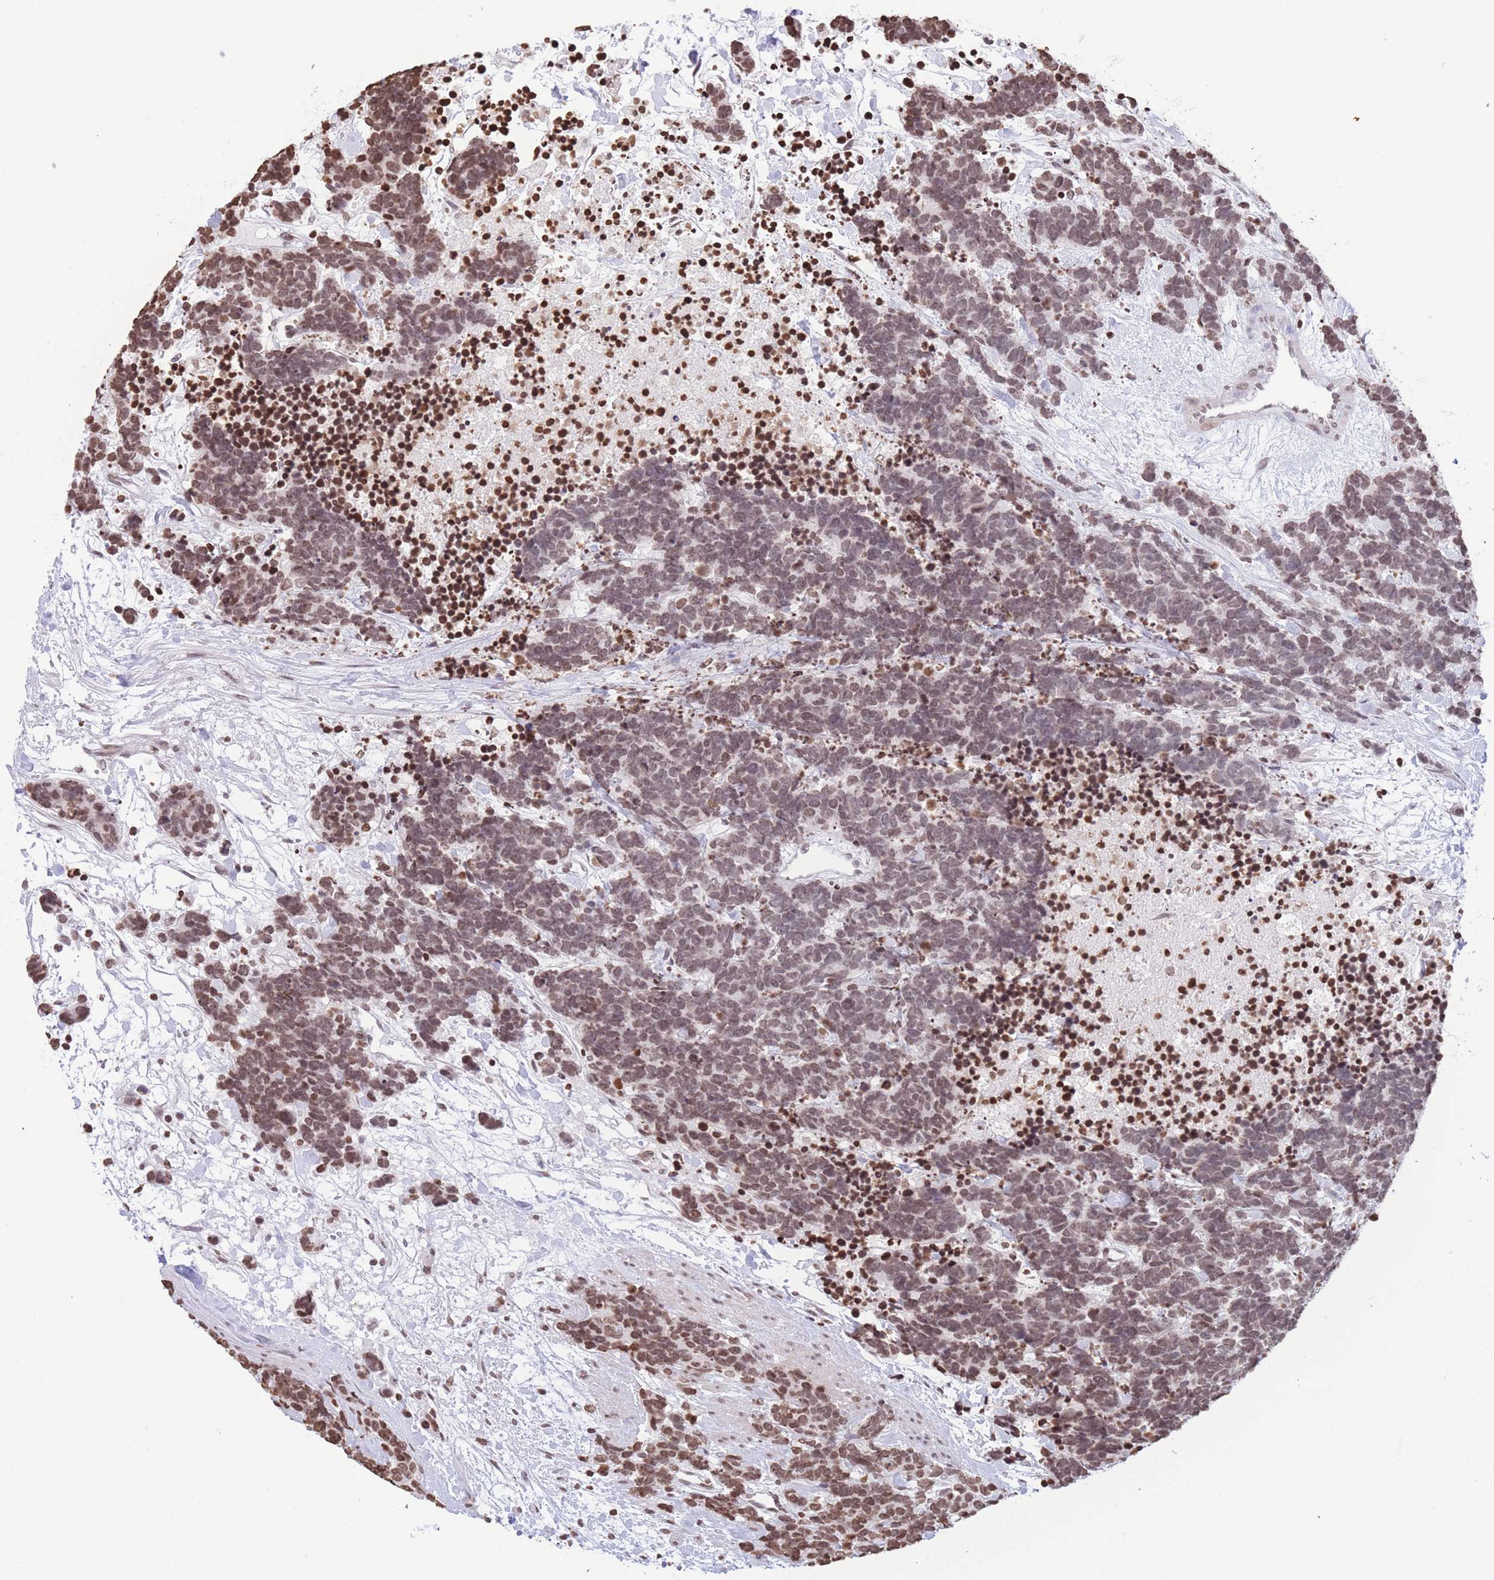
{"staining": {"intensity": "moderate", "quantity": ">75%", "location": "nuclear"}, "tissue": "carcinoid", "cell_type": "Tumor cells", "image_type": "cancer", "snomed": [{"axis": "morphology", "description": "Carcinoma, NOS"}, {"axis": "morphology", "description": "Carcinoid, malignant, NOS"}, {"axis": "topography", "description": "Prostate"}], "caption": "Approximately >75% of tumor cells in carcinoid (malignant) show moderate nuclear protein positivity as visualized by brown immunohistochemical staining.", "gene": "H2BC11", "patient": {"sex": "male", "age": 57}}